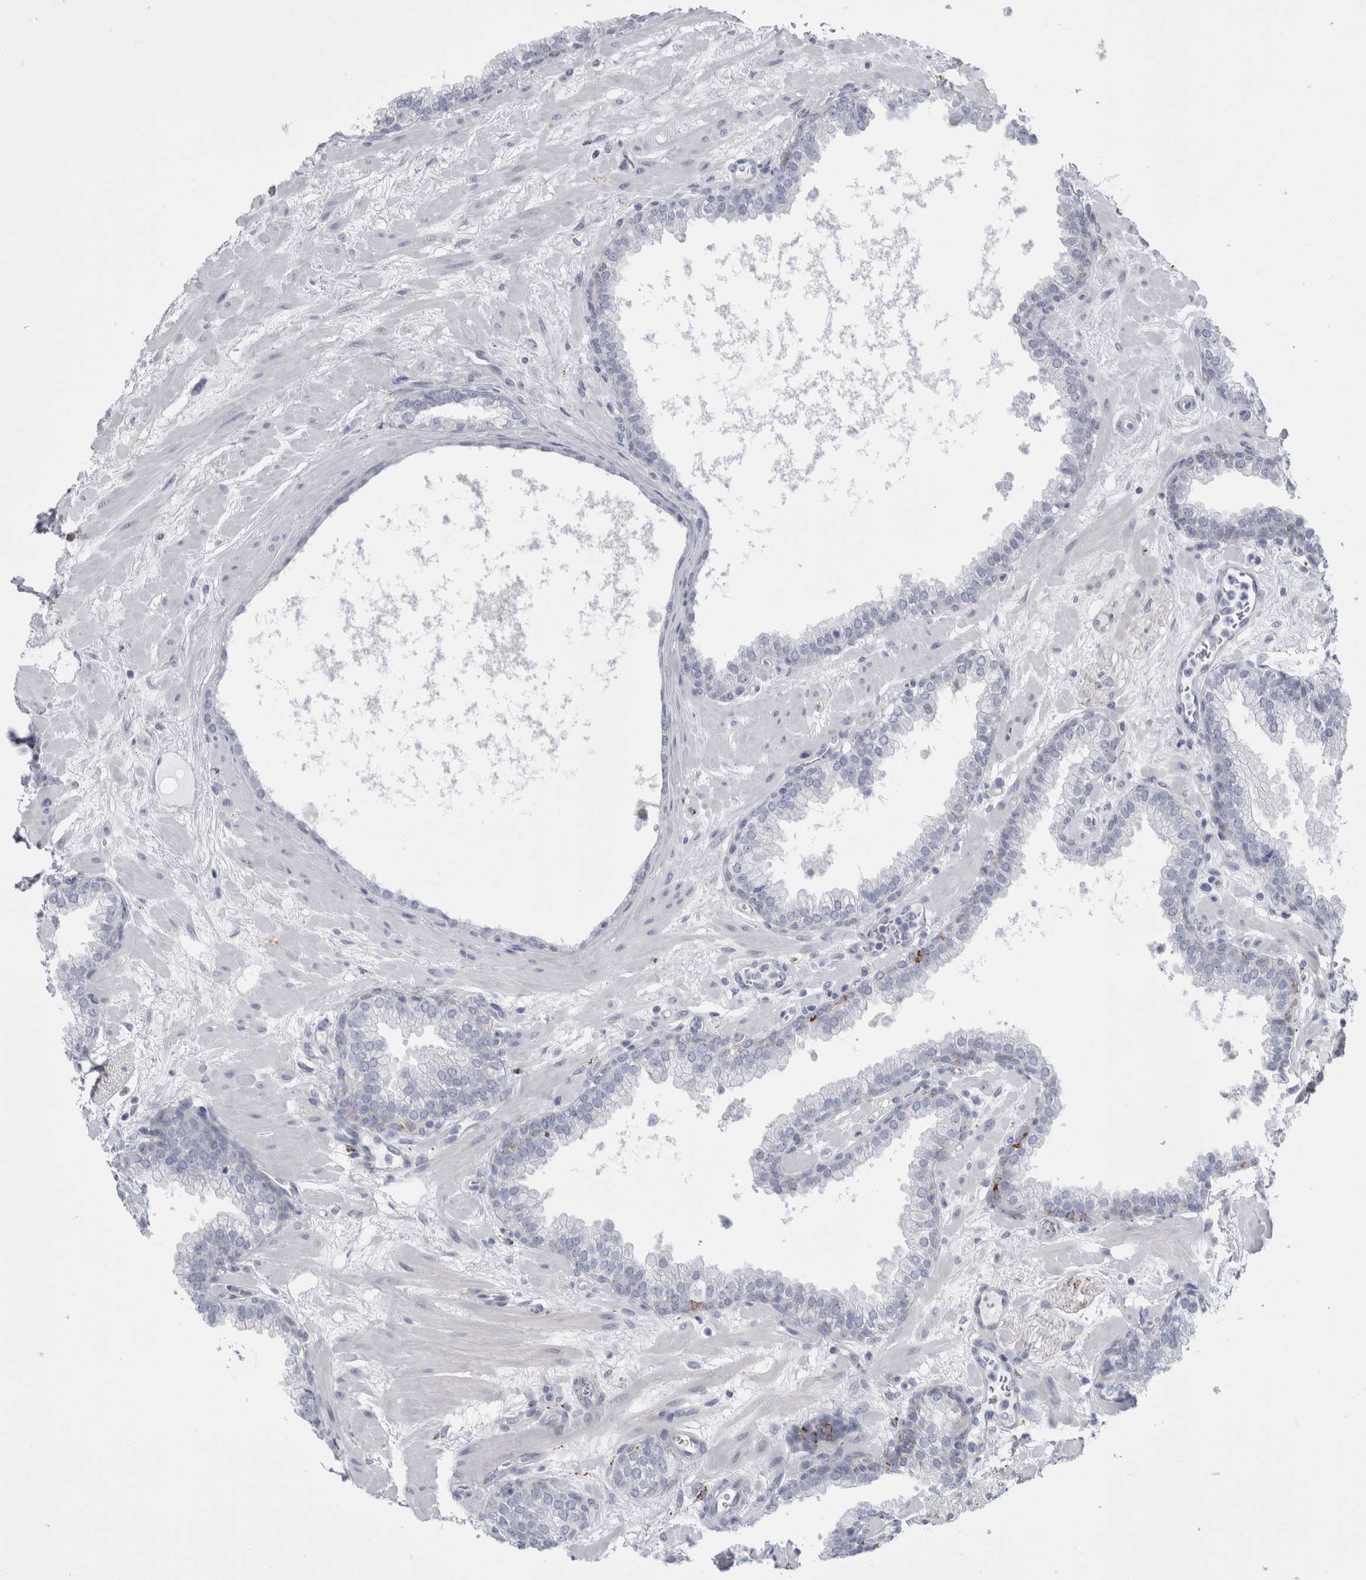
{"staining": {"intensity": "negative", "quantity": "none", "location": "none"}, "tissue": "prostate", "cell_type": "Glandular cells", "image_type": "normal", "snomed": [{"axis": "morphology", "description": "Normal tissue, NOS"}, {"axis": "morphology", "description": "Urothelial carcinoma, Low grade"}, {"axis": "topography", "description": "Urinary bladder"}, {"axis": "topography", "description": "Prostate"}], "caption": "High power microscopy histopathology image of an IHC photomicrograph of benign prostate, revealing no significant staining in glandular cells.", "gene": "GATM", "patient": {"sex": "male", "age": 60}}